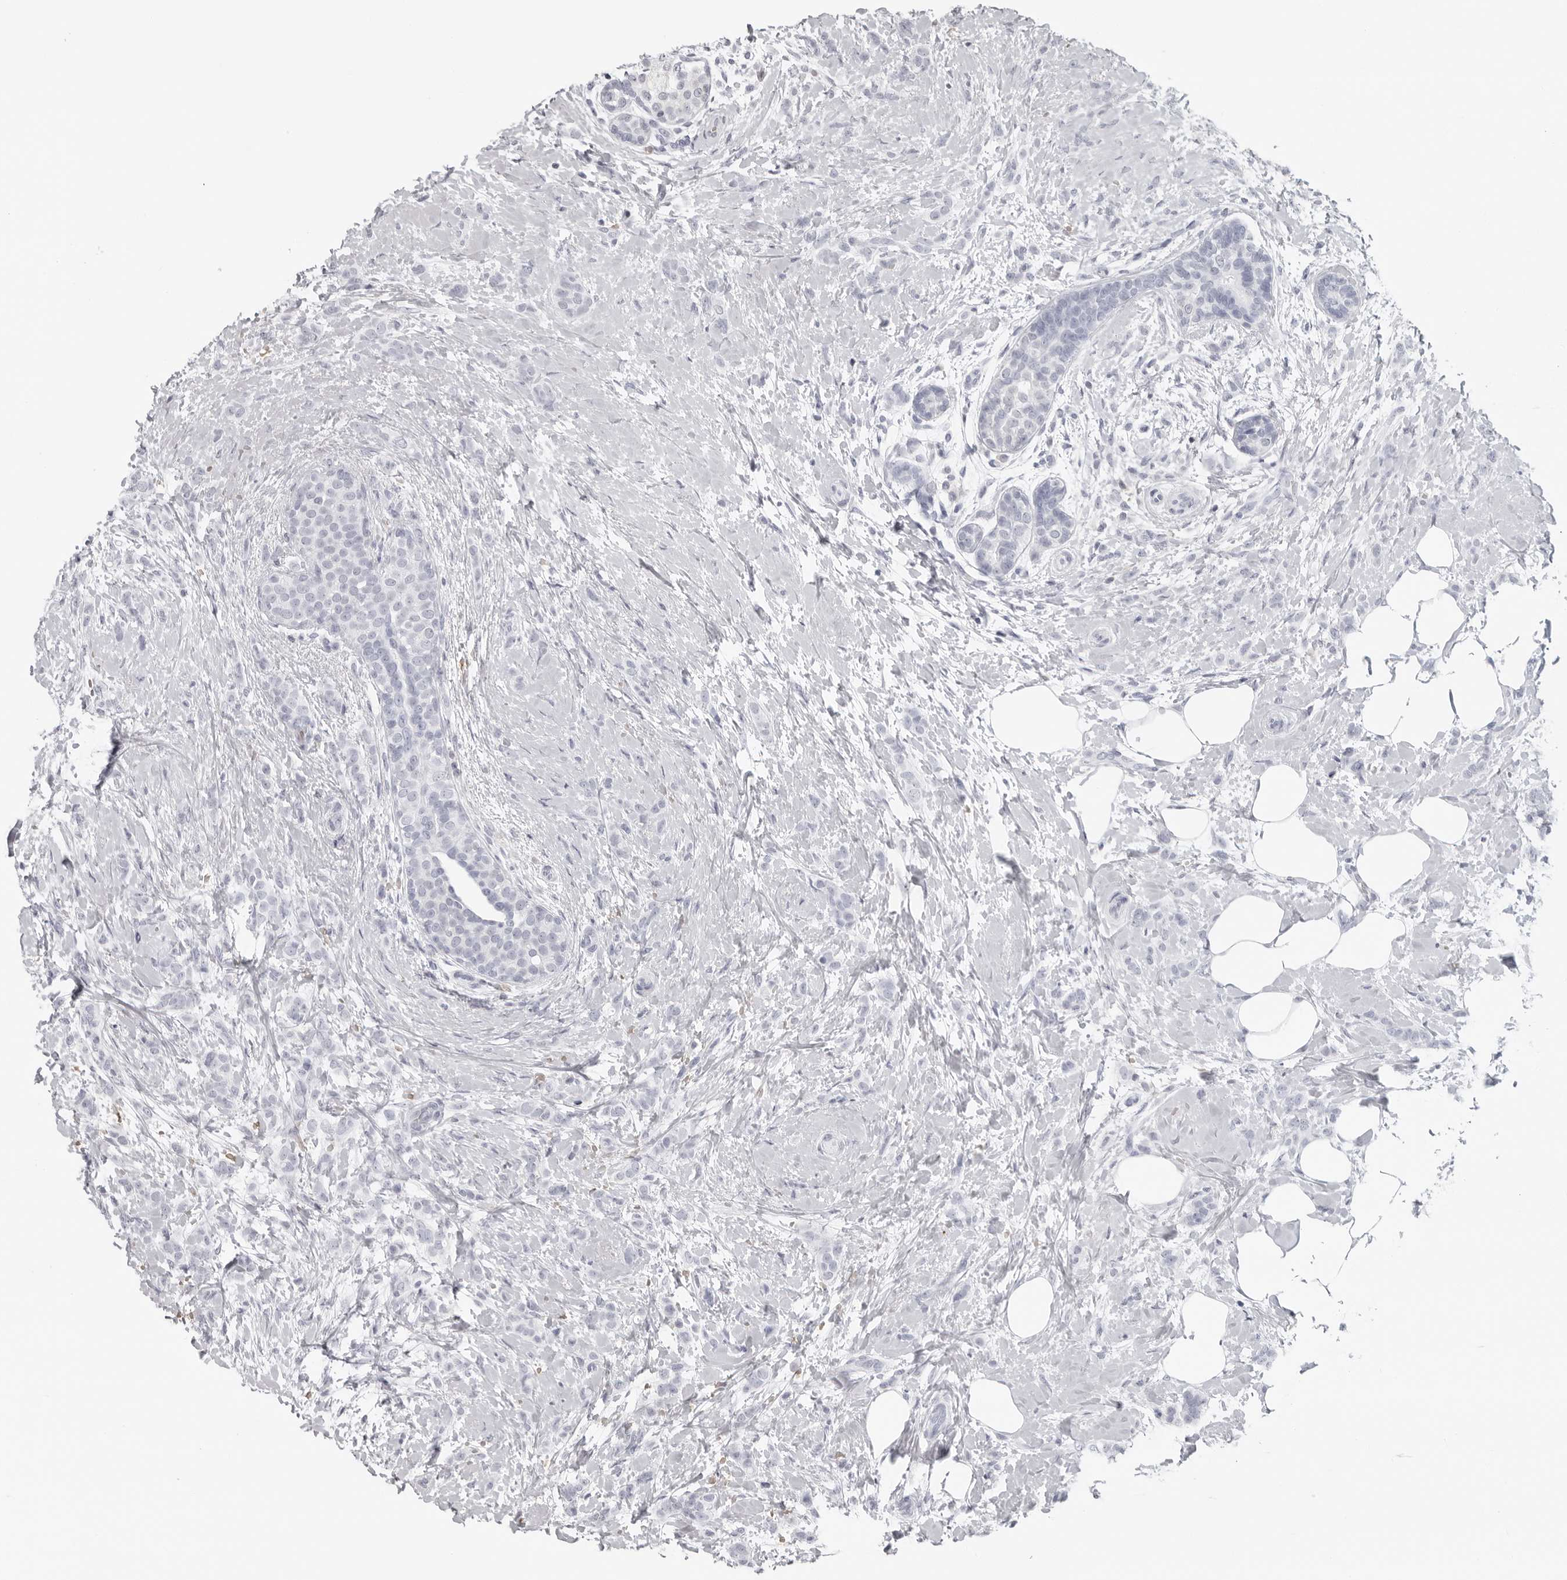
{"staining": {"intensity": "negative", "quantity": "none", "location": "none"}, "tissue": "breast cancer", "cell_type": "Tumor cells", "image_type": "cancer", "snomed": [{"axis": "morphology", "description": "Lobular carcinoma, in situ"}, {"axis": "morphology", "description": "Lobular carcinoma"}, {"axis": "topography", "description": "Breast"}], "caption": "Immunohistochemical staining of breast cancer (lobular carcinoma) reveals no significant expression in tumor cells.", "gene": "EPB41", "patient": {"sex": "female", "age": 41}}